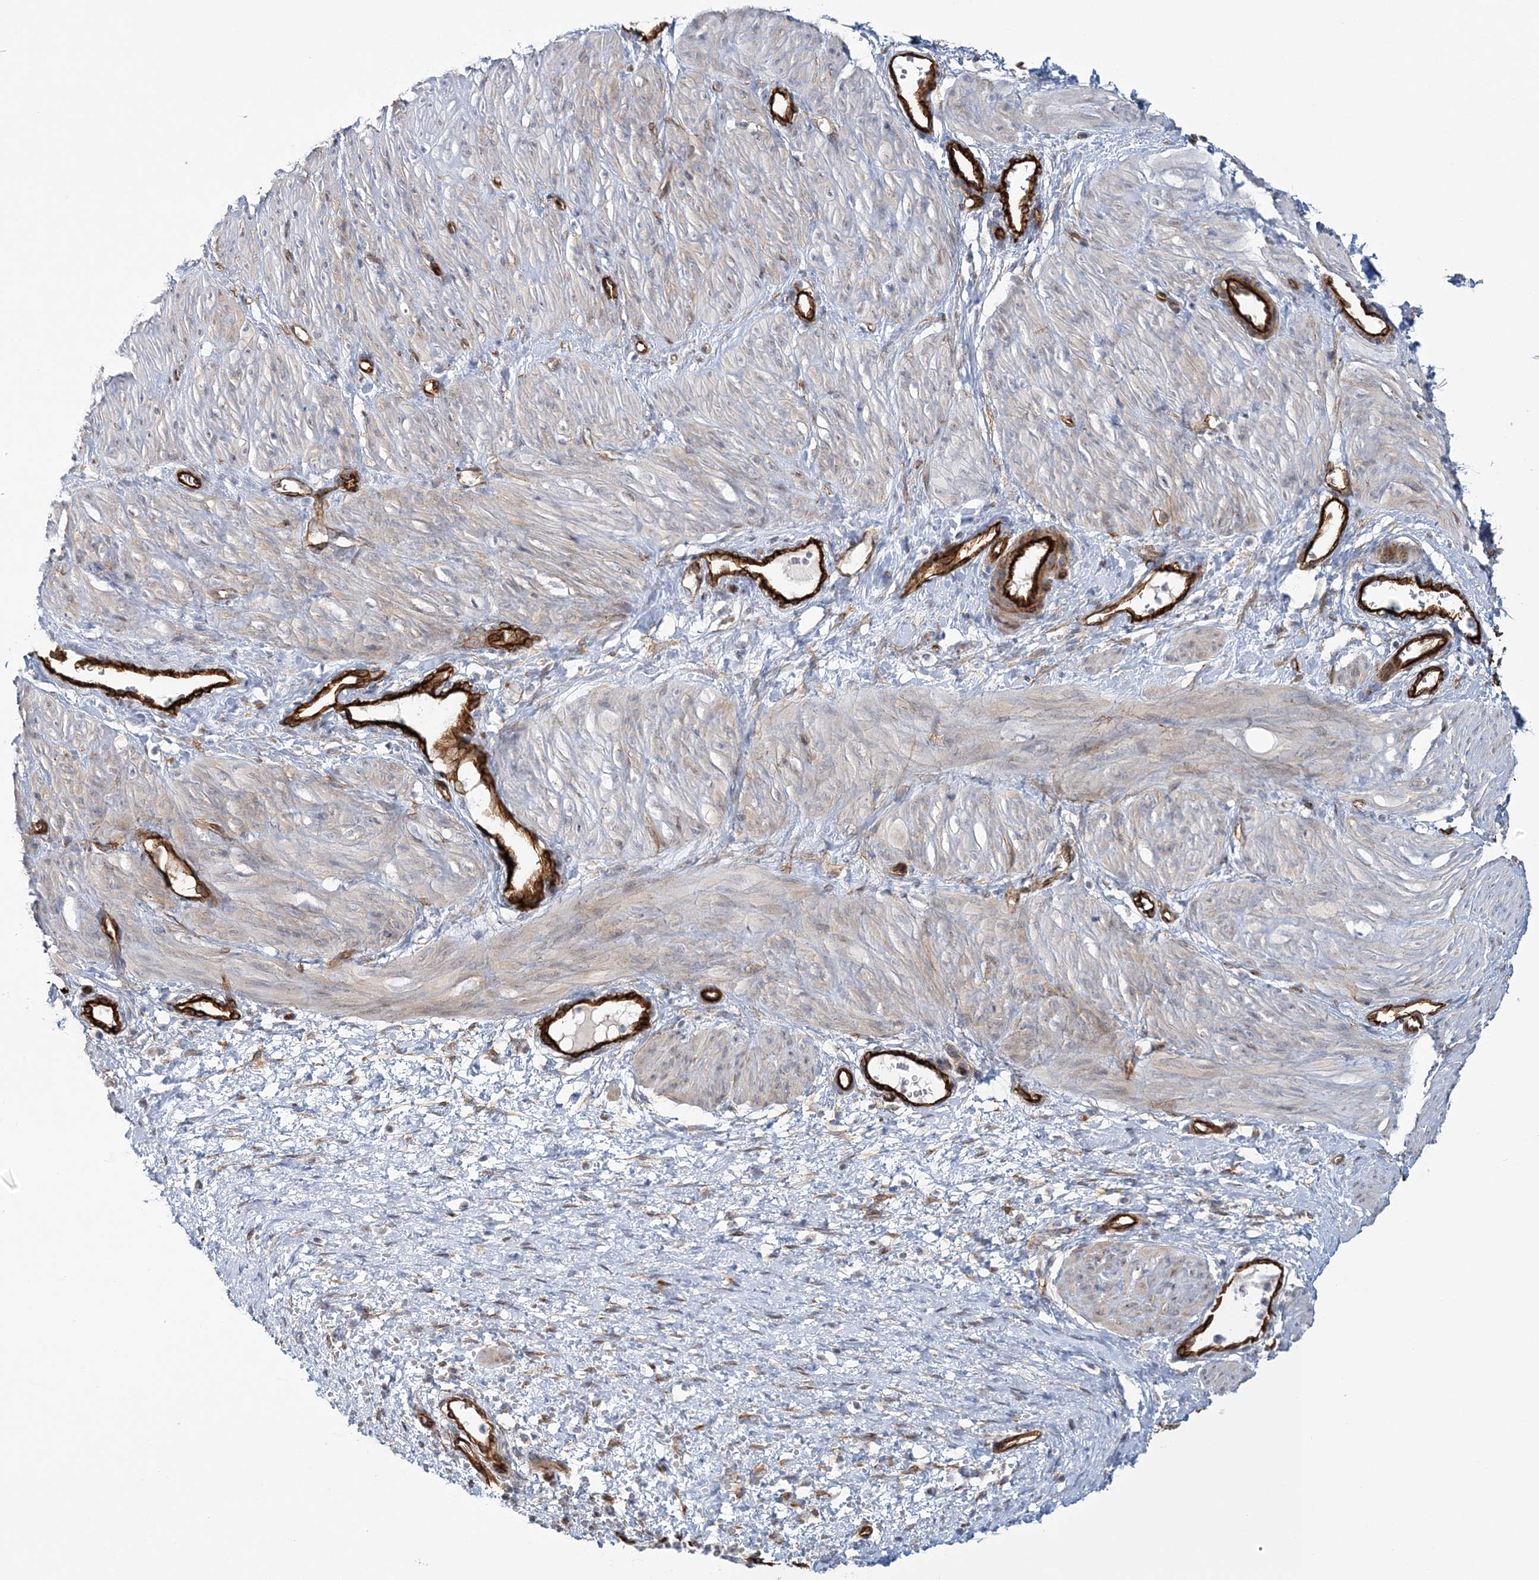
{"staining": {"intensity": "negative", "quantity": "none", "location": "none"}, "tissue": "smooth muscle", "cell_type": "Smooth muscle cells", "image_type": "normal", "snomed": [{"axis": "morphology", "description": "Normal tissue, NOS"}, {"axis": "topography", "description": "Endometrium"}], "caption": "Immunohistochemistry (IHC) micrograph of benign smooth muscle: human smooth muscle stained with DAB (3,3'-diaminobenzidine) shows no significant protein positivity in smooth muscle cells.", "gene": "AFAP1L2", "patient": {"sex": "female", "age": 33}}